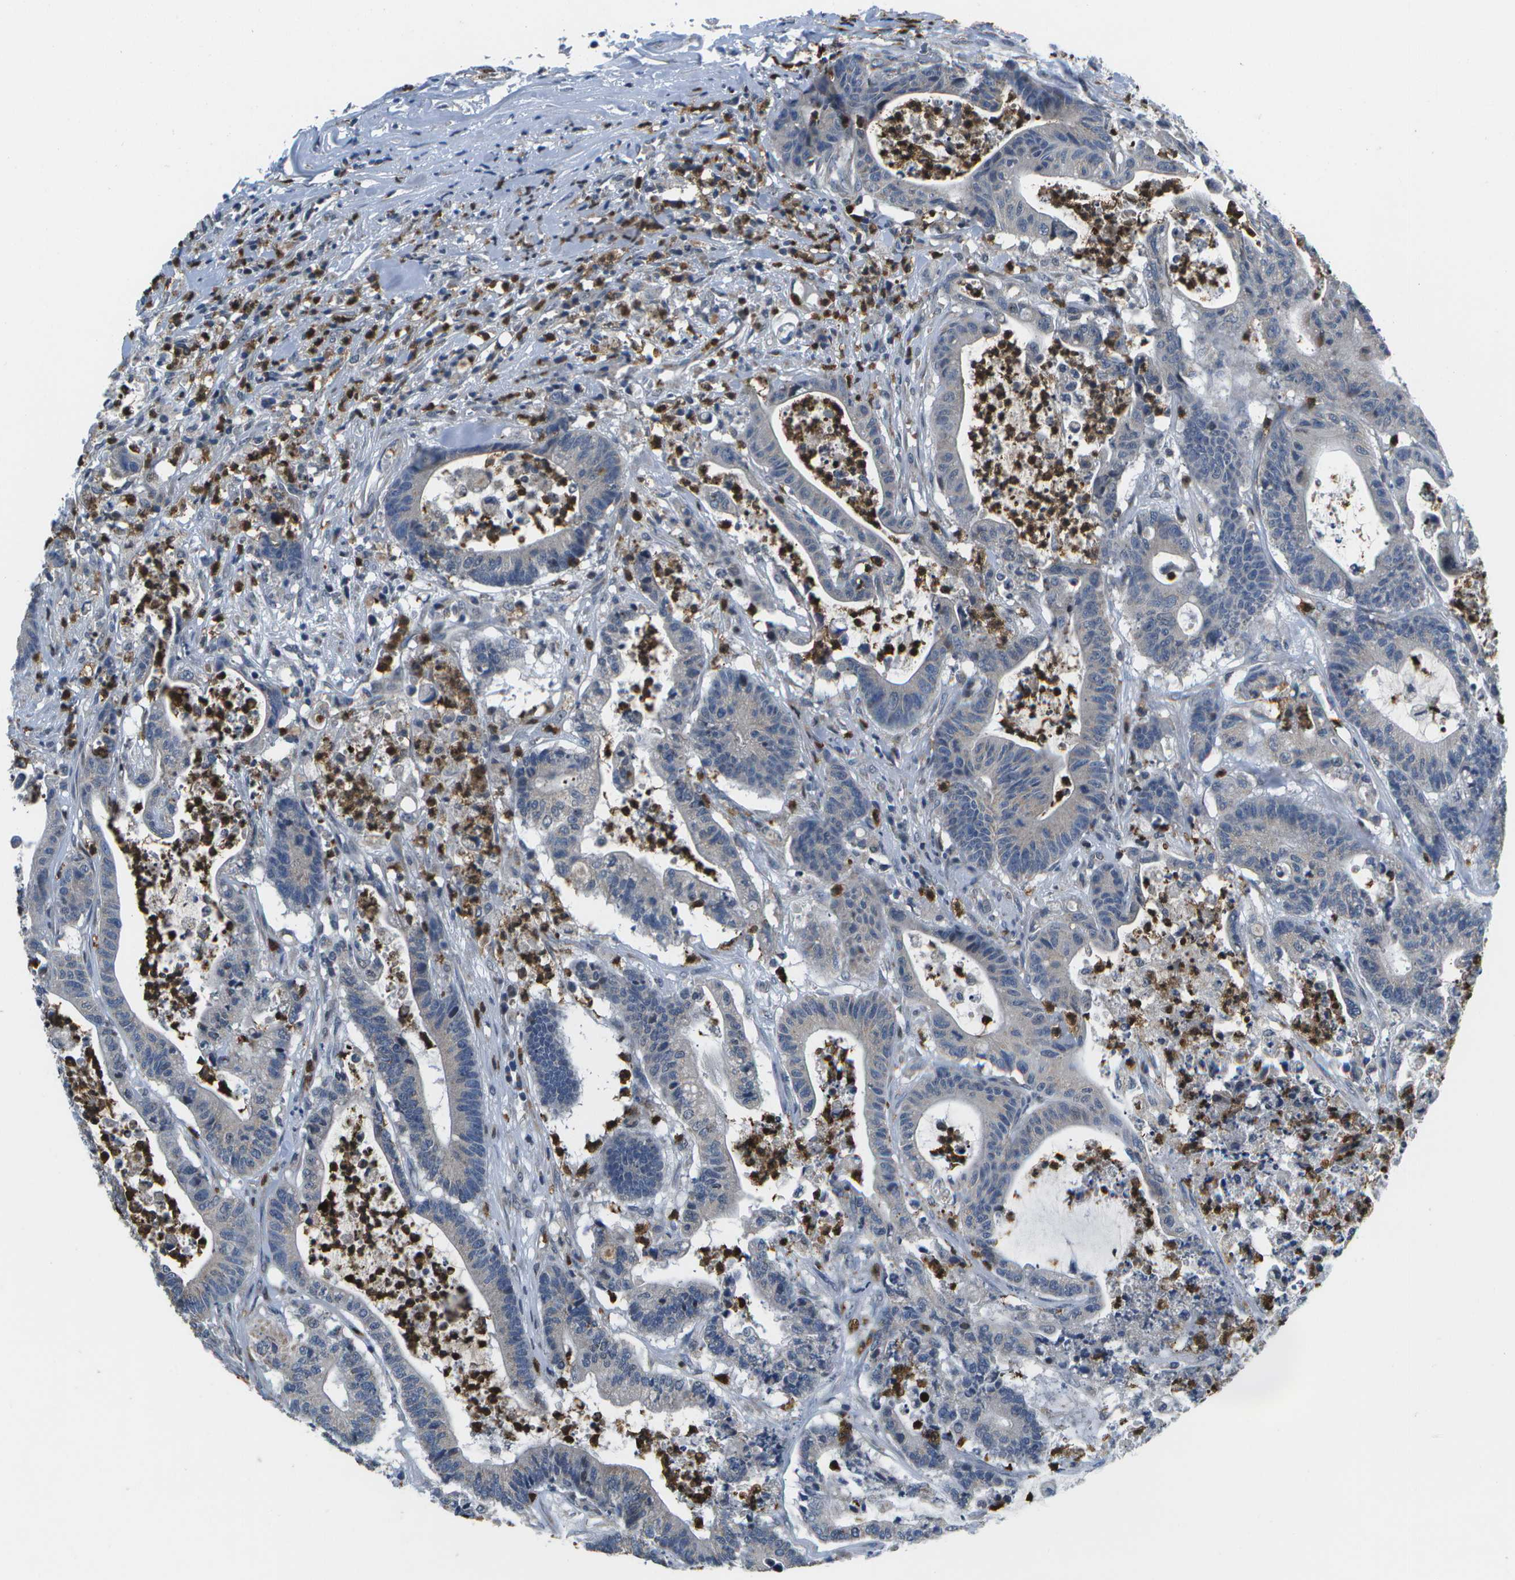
{"staining": {"intensity": "negative", "quantity": "none", "location": "none"}, "tissue": "colorectal cancer", "cell_type": "Tumor cells", "image_type": "cancer", "snomed": [{"axis": "morphology", "description": "Adenocarcinoma, NOS"}, {"axis": "topography", "description": "Colon"}], "caption": "Tumor cells are negative for protein expression in human colorectal cancer.", "gene": "GALNT15", "patient": {"sex": "female", "age": 84}}